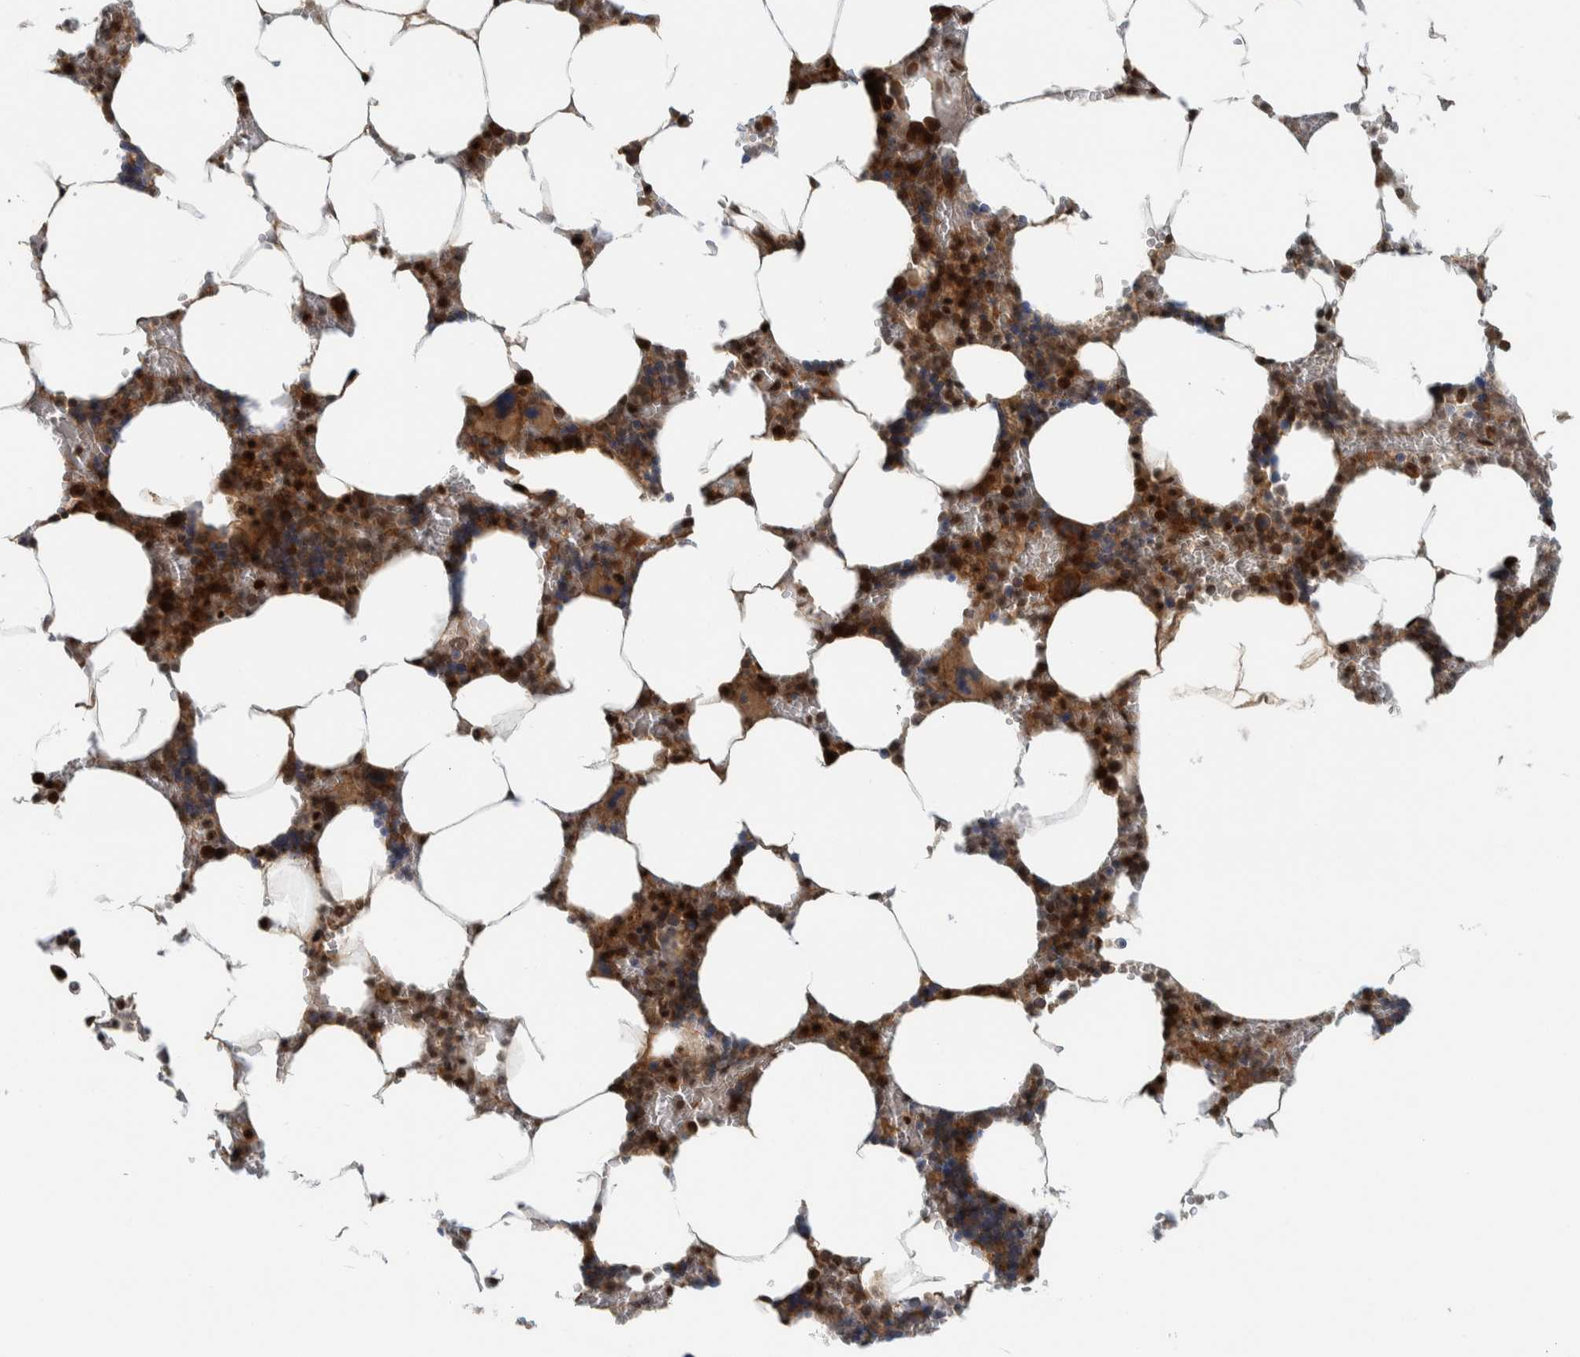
{"staining": {"intensity": "strong", "quantity": "25%-75%", "location": "cytoplasmic/membranous,nuclear"}, "tissue": "bone marrow", "cell_type": "Hematopoietic cells", "image_type": "normal", "snomed": [{"axis": "morphology", "description": "Normal tissue, NOS"}, {"axis": "topography", "description": "Bone marrow"}], "caption": "Immunohistochemistry (IHC) image of benign human bone marrow stained for a protein (brown), which reveals high levels of strong cytoplasmic/membranous,nuclear expression in approximately 25%-75% of hematopoietic cells.", "gene": "COPS3", "patient": {"sex": "male", "age": 70}}